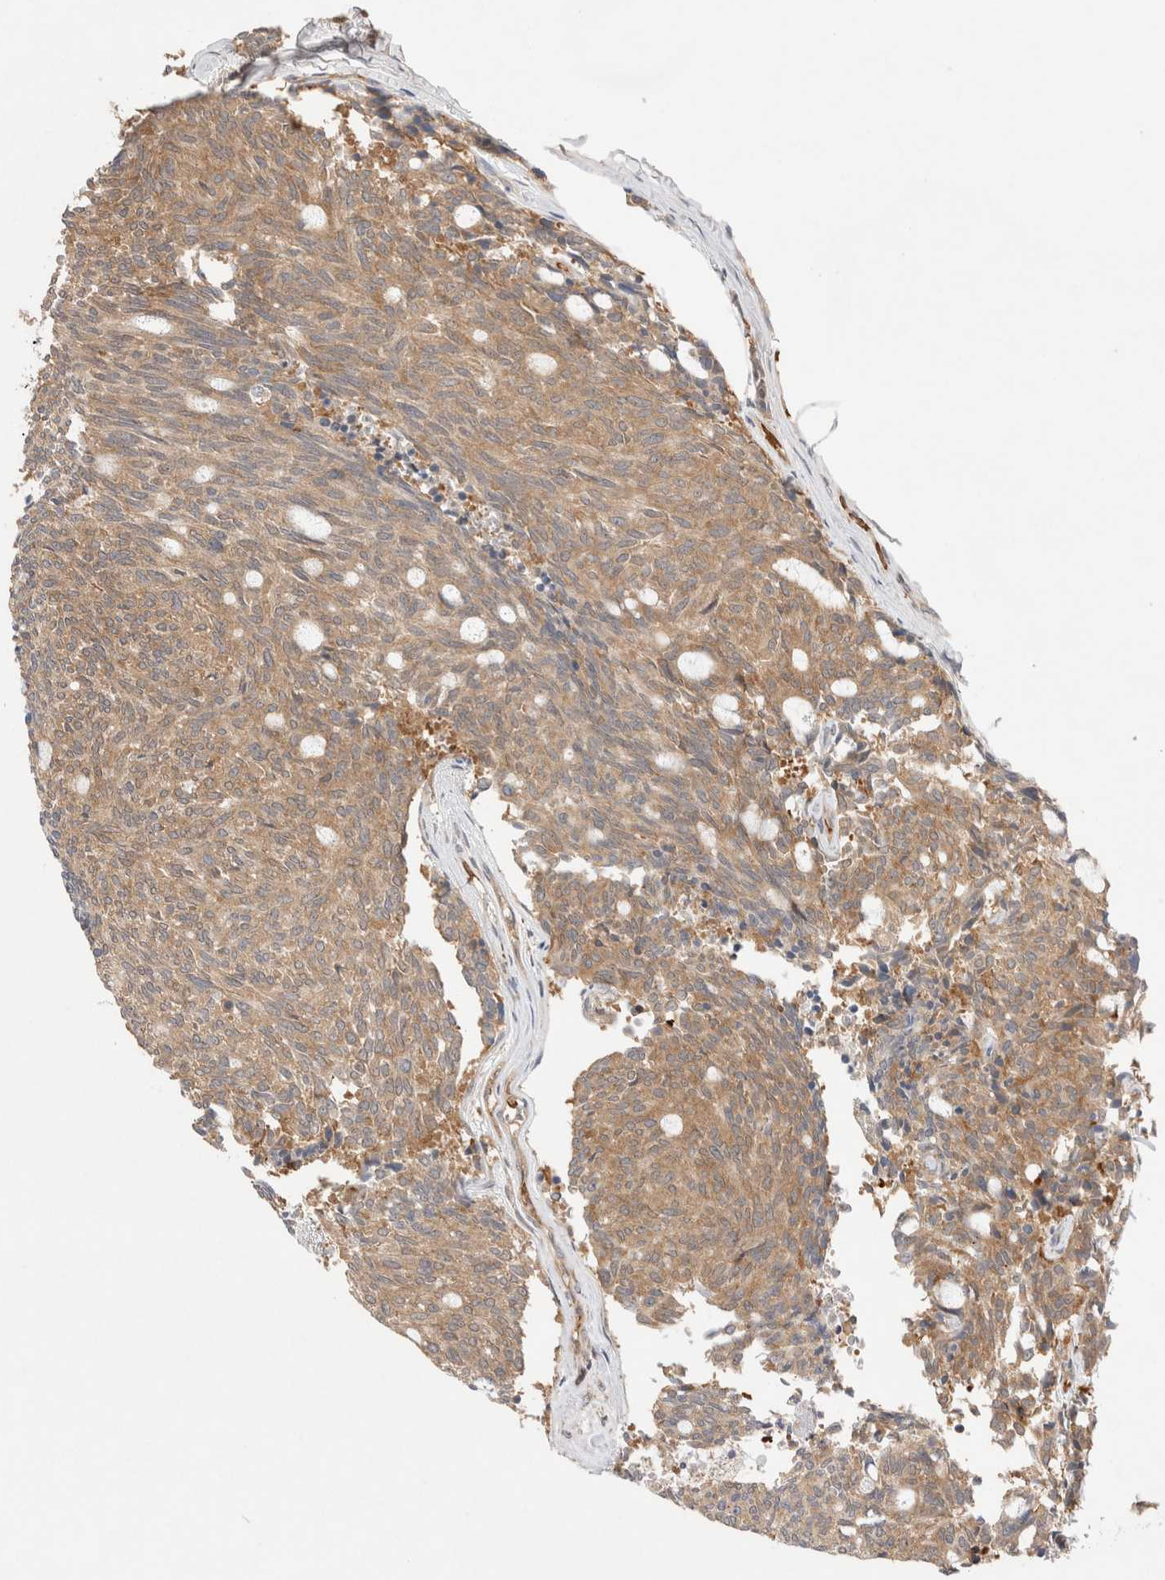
{"staining": {"intensity": "moderate", "quantity": ">75%", "location": "cytoplasmic/membranous"}, "tissue": "carcinoid", "cell_type": "Tumor cells", "image_type": "cancer", "snomed": [{"axis": "morphology", "description": "Carcinoid, malignant, NOS"}, {"axis": "topography", "description": "Pancreas"}], "caption": "DAB (3,3'-diaminobenzidine) immunohistochemical staining of carcinoid reveals moderate cytoplasmic/membranous protein positivity in approximately >75% of tumor cells. (brown staining indicates protein expression, while blue staining denotes nuclei).", "gene": "EIF3E", "patient": {"sex": "female", "age": 54}}